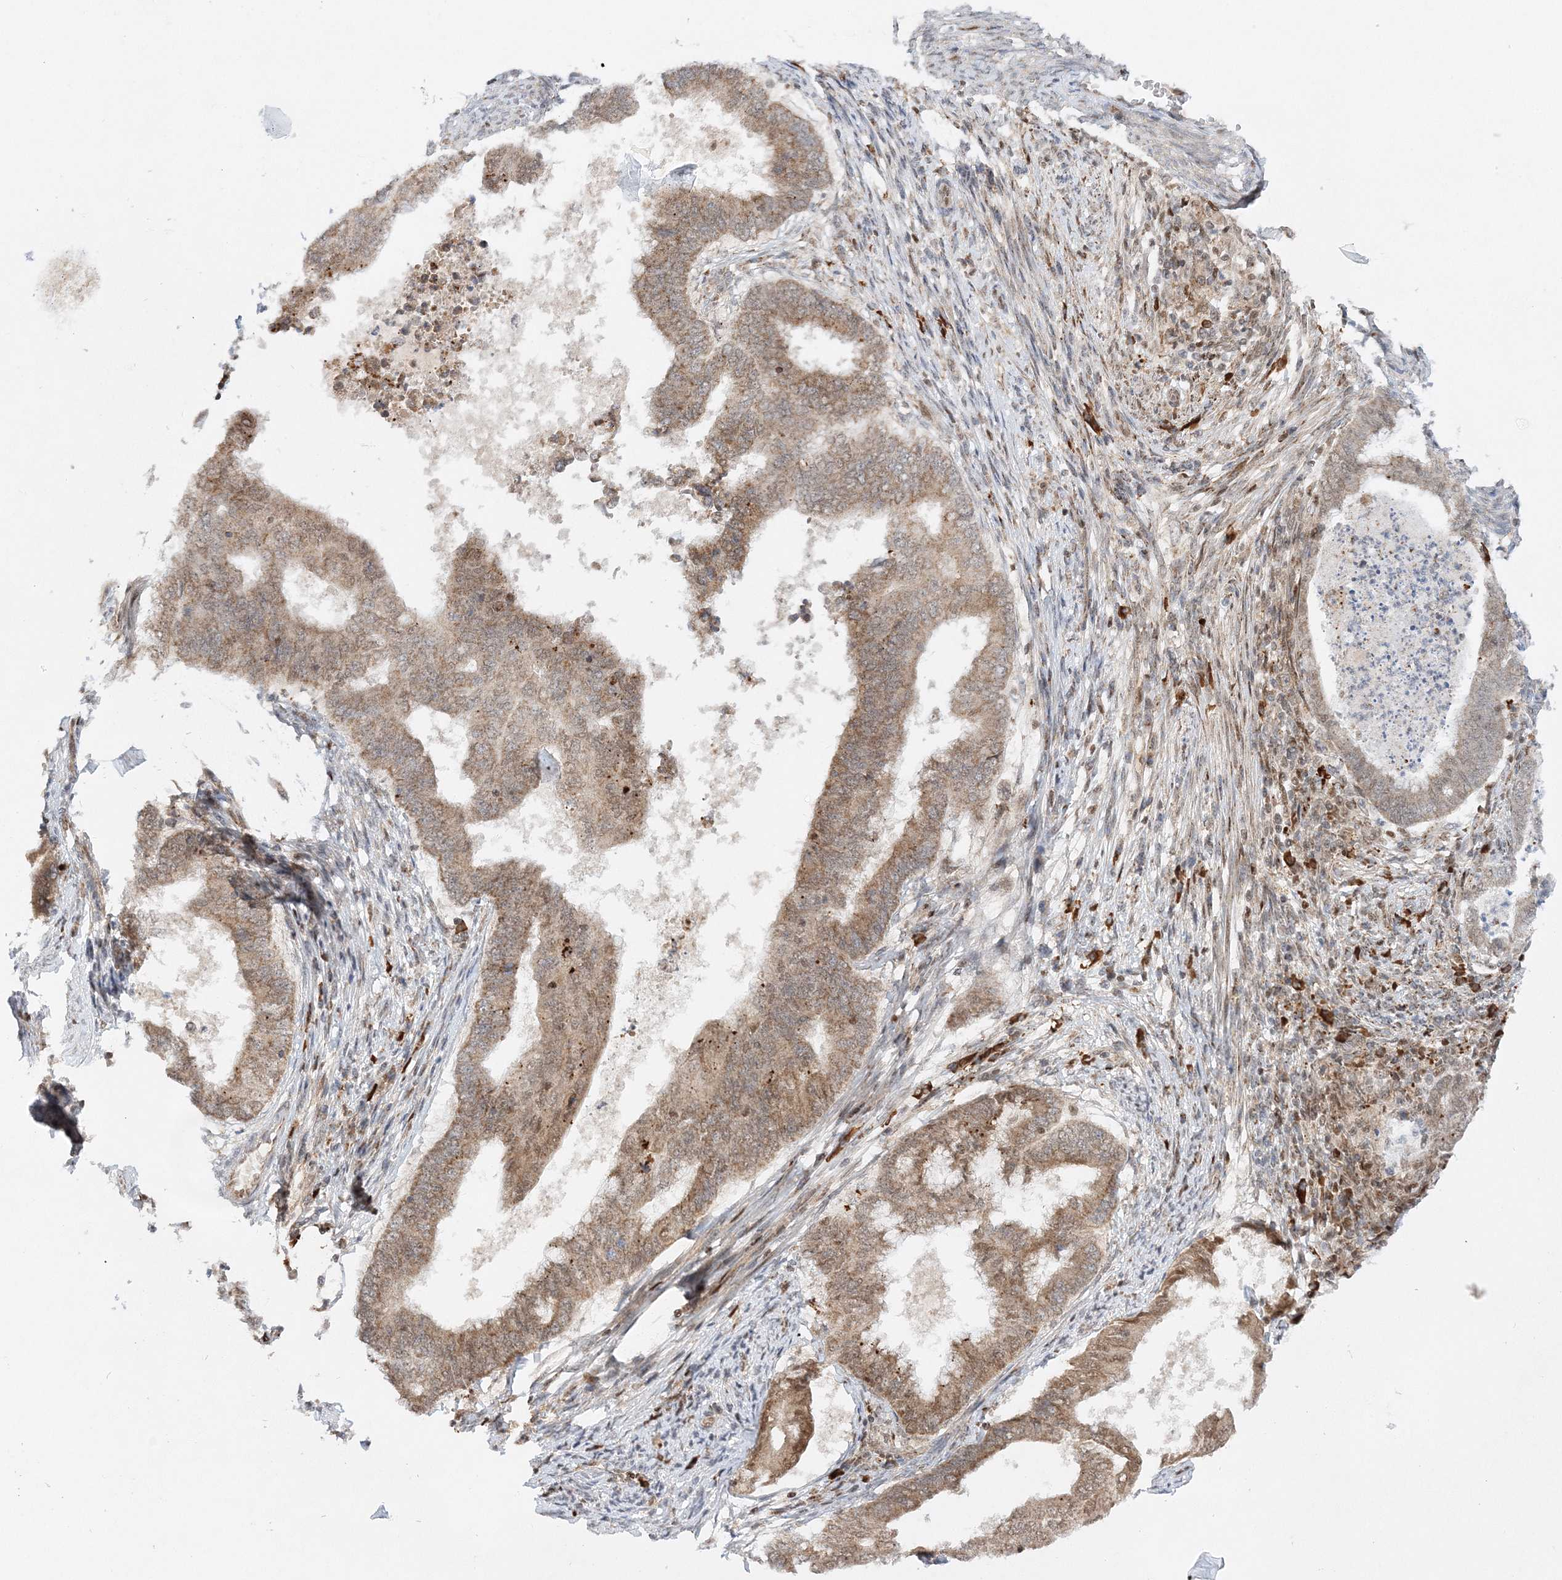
{"staining": {"intensity": "moderate", "quantity": ">75%", "location": "cytoplasmic/membranous"}, "tissue": "endometrial cancer", "cell_type": "Tumor cells", "image_type": "cancer", "snomed": [{"axis": "morphology", "description": "Polyp, NOS"}, {"axis": "morphology", "description": "Adenocarcinoma, NOS"}, {"axis": "morphology", "description": "Adenoma, NOS"}, {"axis": "topography", "description": "Endometrium"}], "caption": "Moderate cytoplasmic/membranous expression is appreciated in about >75% of tumor cells in polyp (endometrial).", "gene": "RAB11FIP2", "patient": {"sex": "female", "age": 79}}